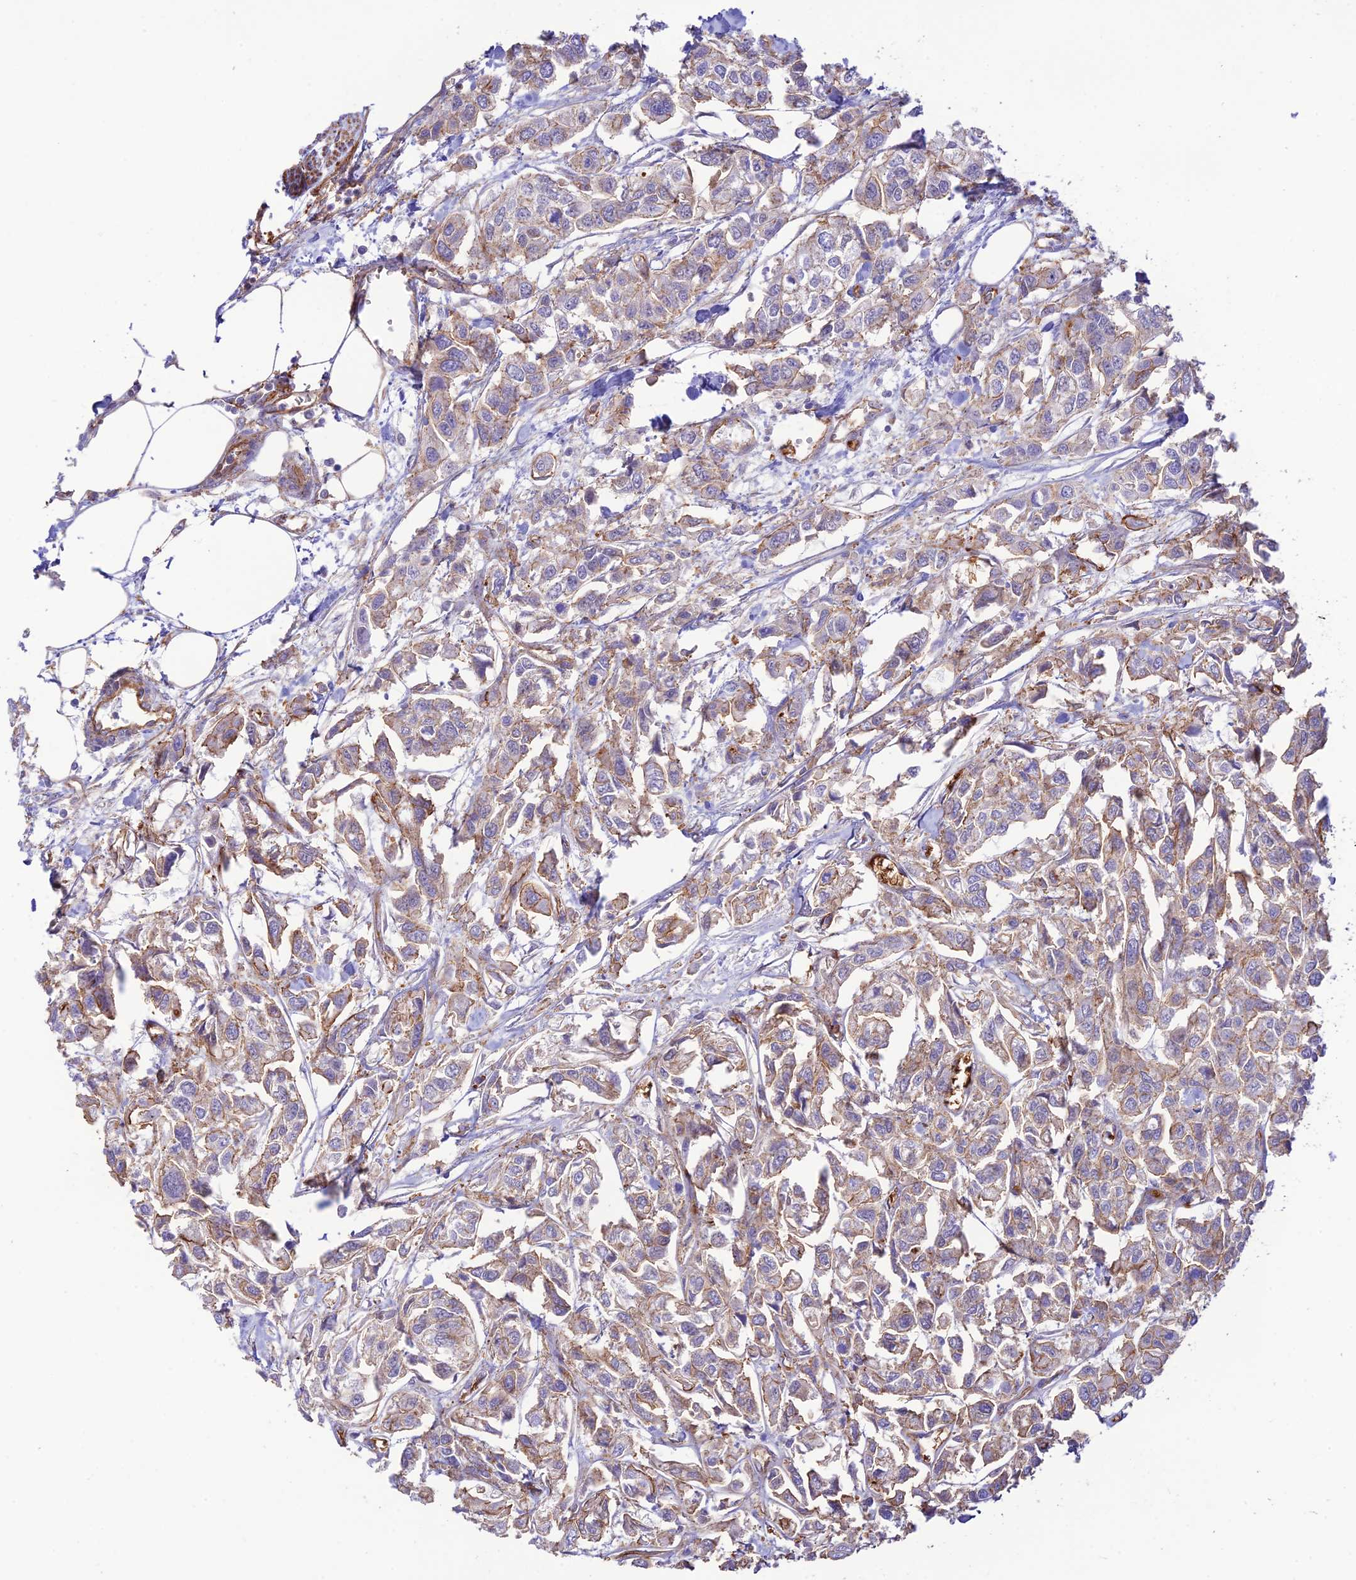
{"staining": {"intensity": "moderate", "quantity": "<25%", "location": "cytoplasmic/membranous"}, "tissue": "urothelial cancer", "cell_type": "Tumor cells", "image_type": "cancer", "snomed": [{"axis": "morphology", "description": "Urothelial carcinoma, High grade"}, {"axis": "topography", "description": "Urinary bladder"}], "caption": "Human urothelial carcinoma (high-grade) stained for a protein (brown) demonstrates moderate cytoplasmic/membranous positive expression in about <25% of tumor cells.", "gene": "YPEL5", "patient": {"sex": "male", "age": 67}}